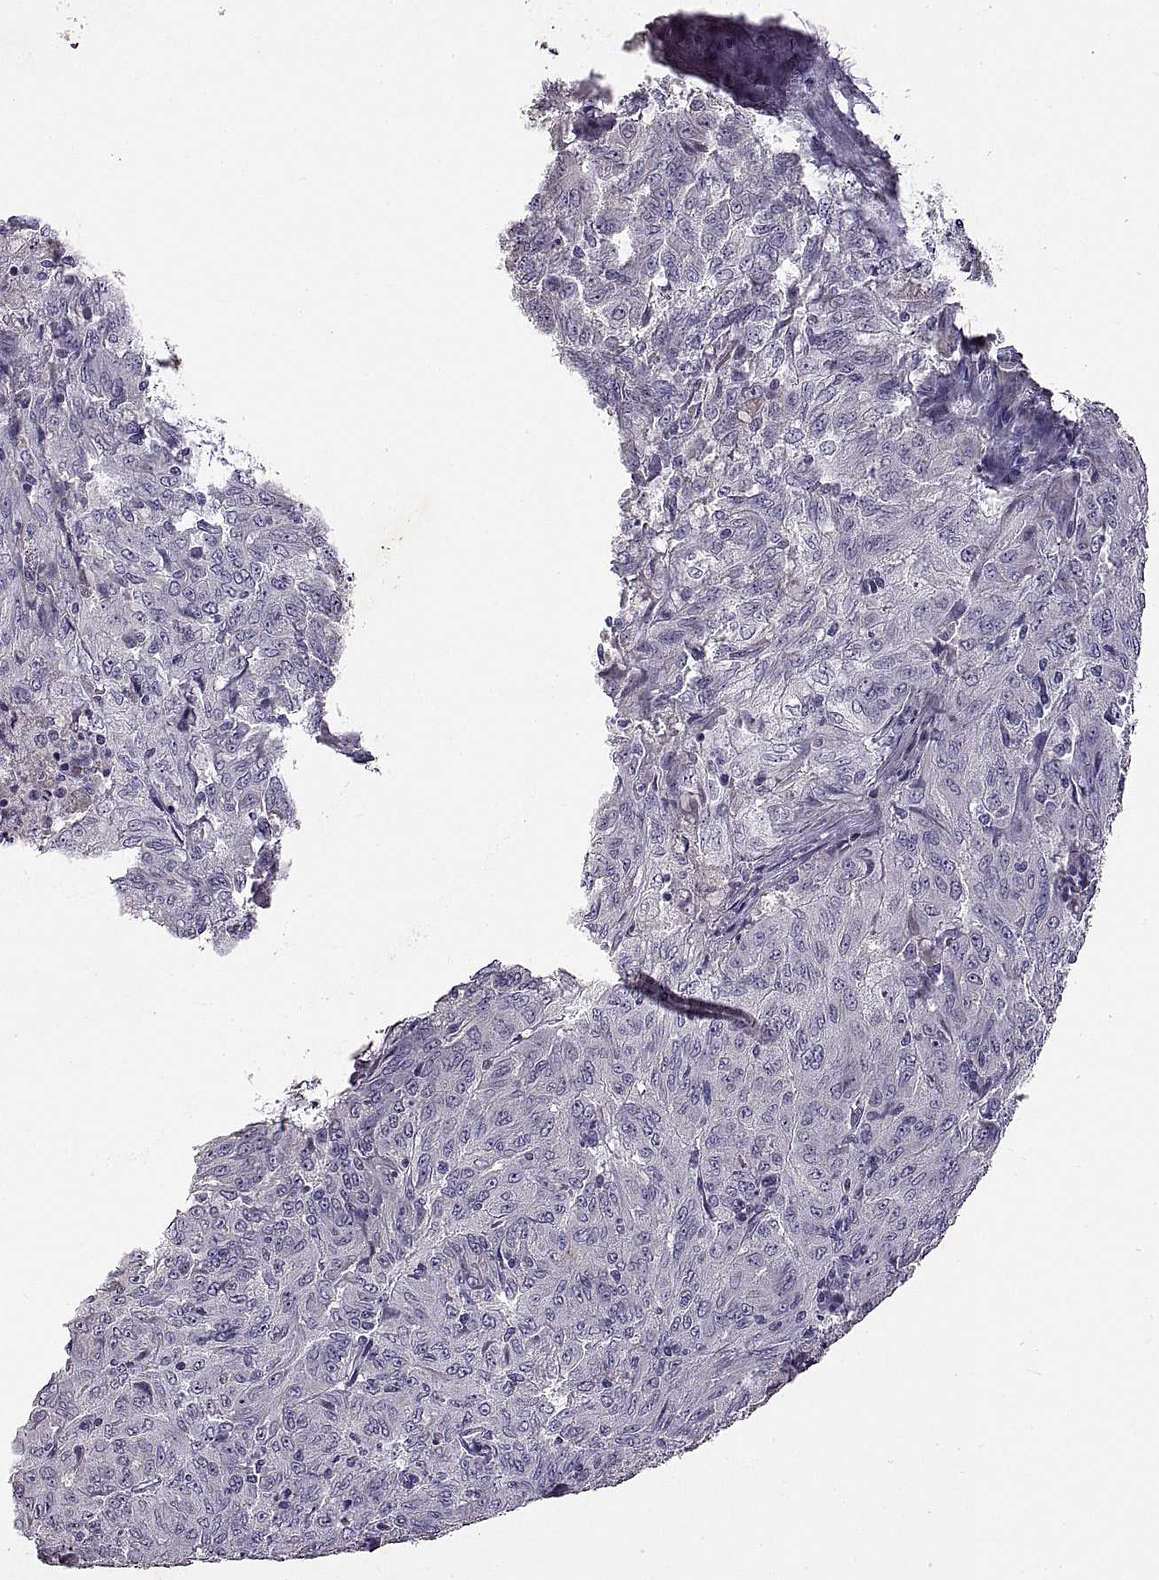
{"staining": {"intensity": "negative", "quantity": "none", "location": "none"}, "tissue": "pancreatic cancer", "cell_type": "Tumor cells", "image_type": "cancer", "snomed": [{"axis": "morphology", "description": "Adenocarcinoma, NOS"}, {"axis": "topography", "description": "Pancreas"}], "caption": "Immunohistochemical staining of pancreatic adenocarcinoma shows no significant expression in tumor cells.", "gene": "DEFB136", "patient": {"sex": "male", "age": 63}}